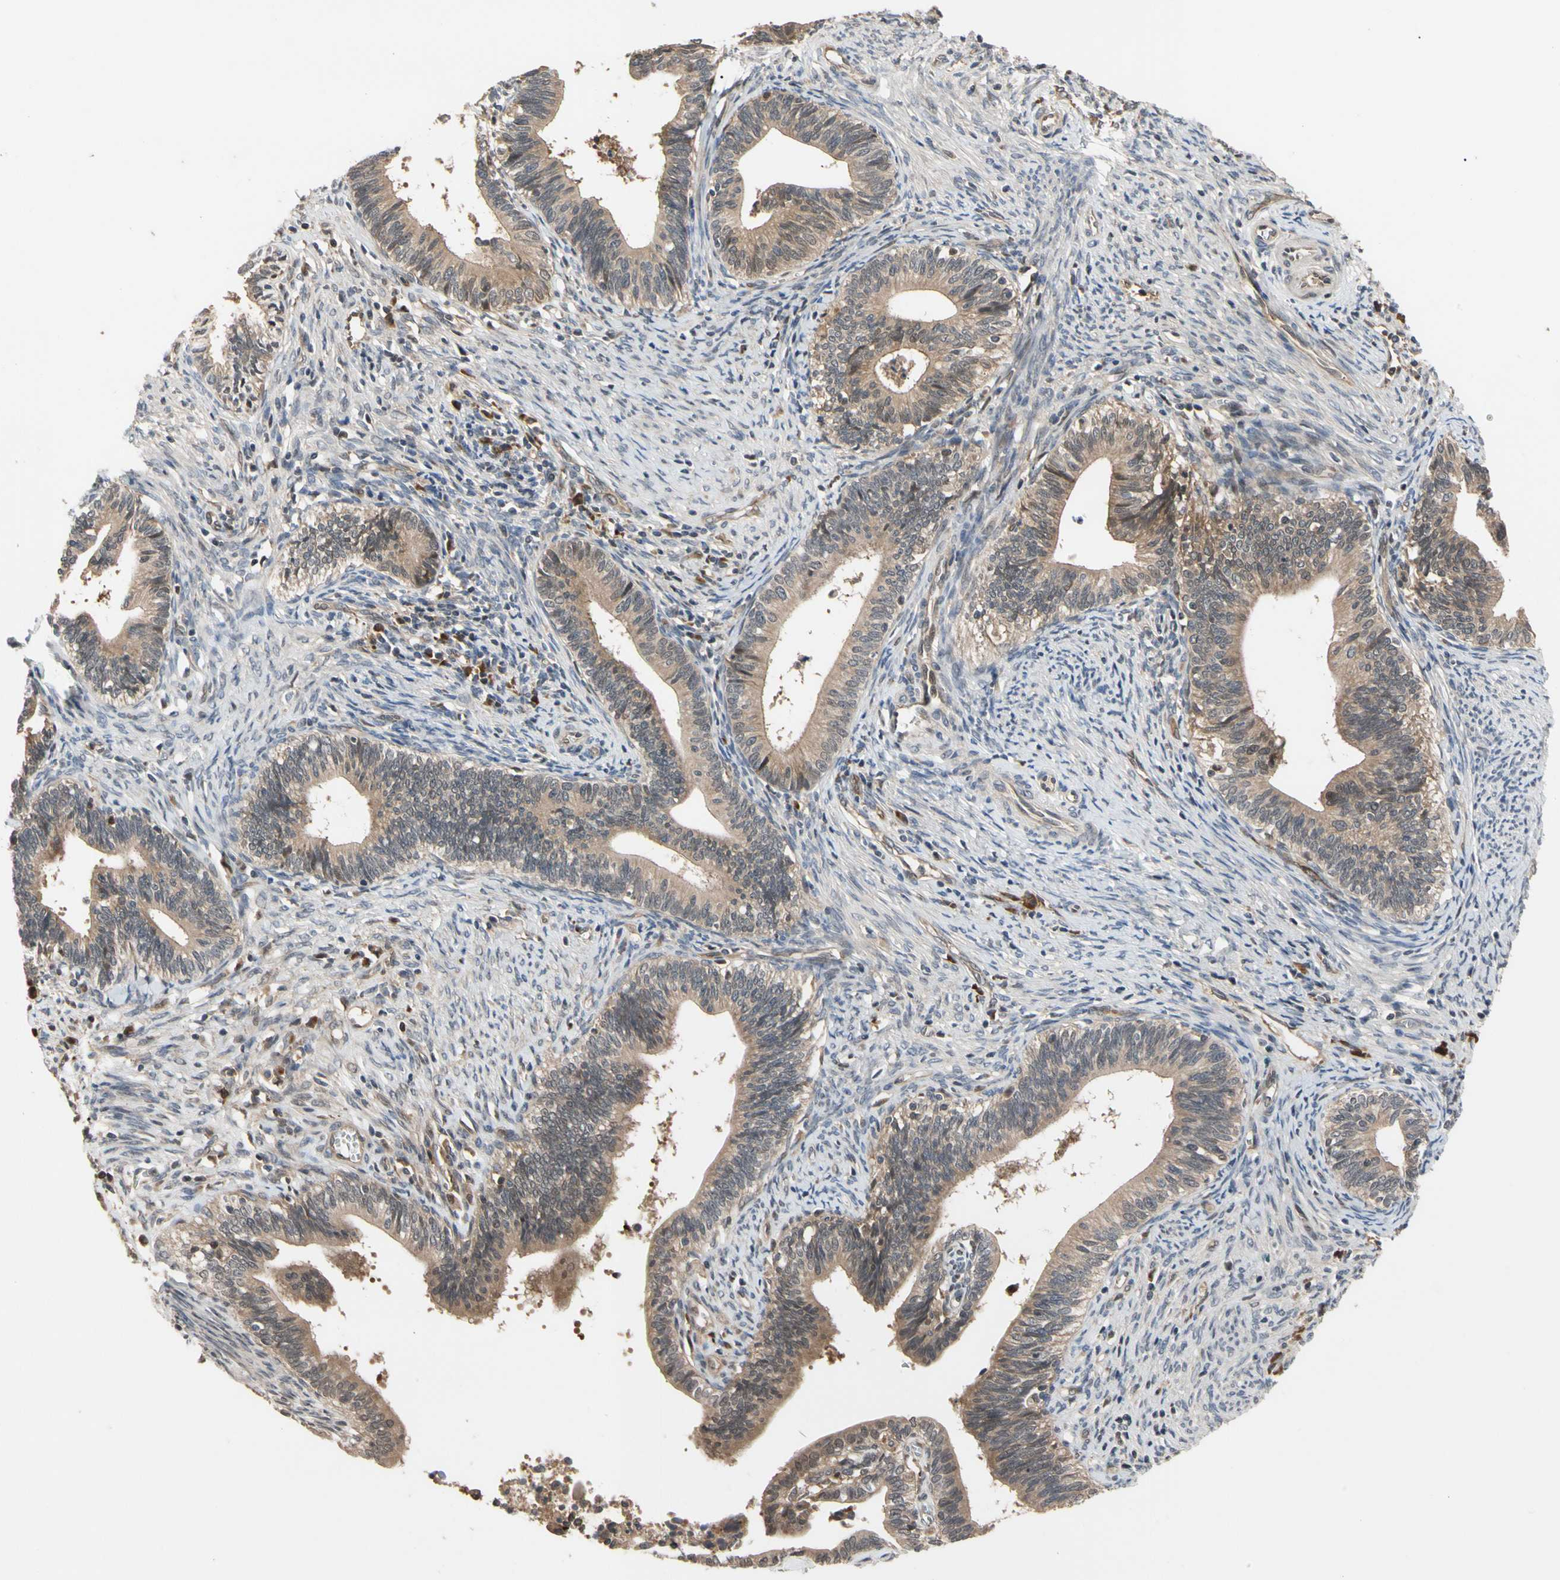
{"staining": {"intensity": "weak", "quantity": ">75%", "location": "cytoplasmic/membranous"}, "tissue": "cervical cancer", "cell_type": "Tumor cells", "image_type": "cancer", "snomed": [{"axis": "morphology", "description": "Adenocarcinoma, NOS"}, {"axis": "topography", "description": "Cervix"}], "caption": "Human cervical cancer stained with a protein marker displays weak staining in tumor cells.", "gene": "CYTIP", "patient": {"sex": "female", "age": 44}}